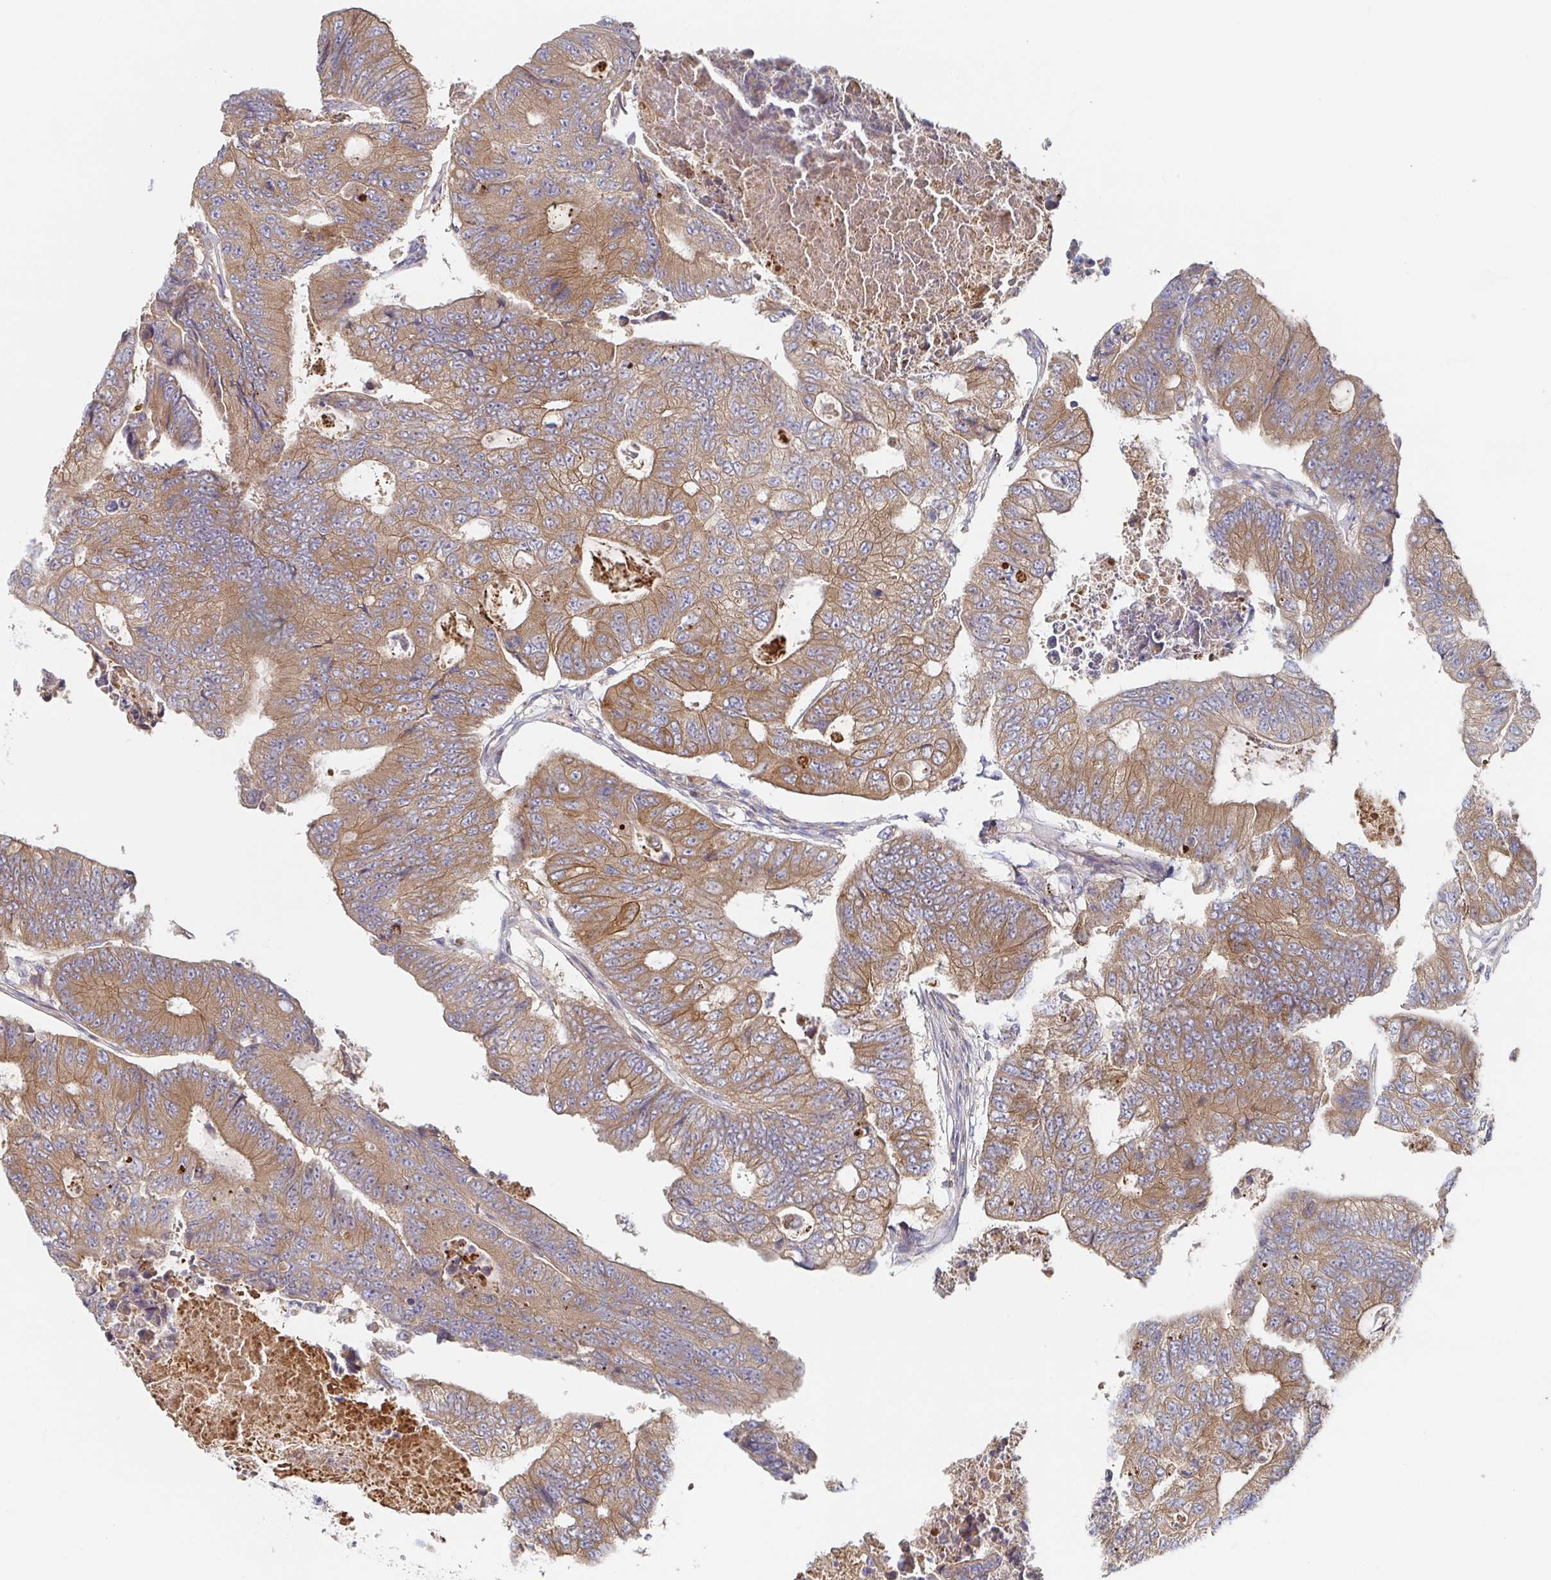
{"staining": {"intensity": "moderate", "quantity": ">75%", "location": "cytoplasmic/membranous"}, "tissue": "colorectal cancer", "cell_type": "Tumor cells", "image_type": "cancer", "snomed": [{"axis": "morphology", "description": "Adenocarcinoma, NOS"}, {"axis": "topography", "description": "Colon"}], "caption": "This photomicrograph reveals immunohistochemistry (IHC) staining of colorectal cancer, with medium moderate cytoplasmic/membranous expression in approximately >75% of tumor cells.", "gene": "TUFT1", "patient": {"sex": "female", "age": 48}}